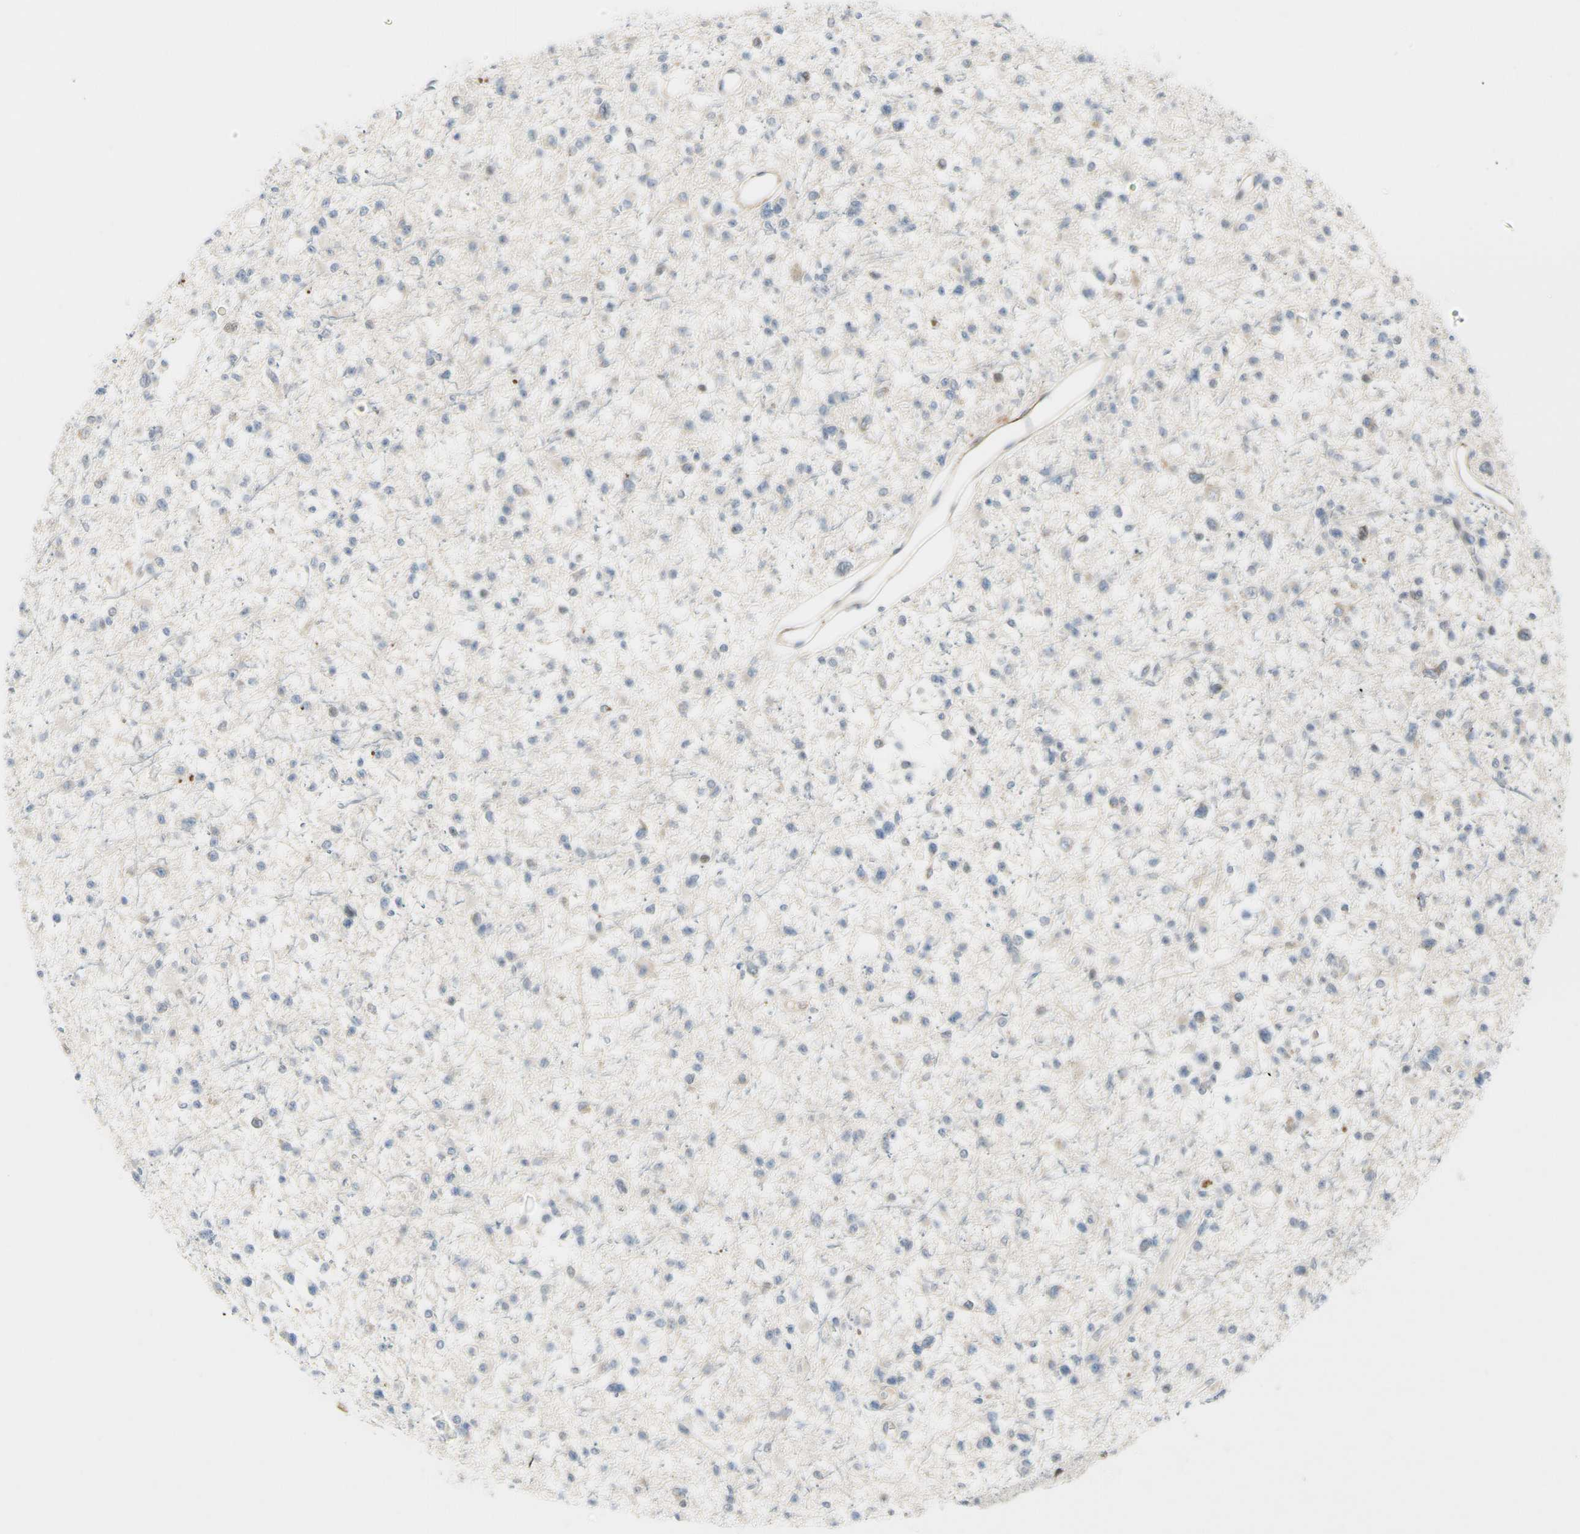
{"staining": {"intensity": "weak", "quantity": "<25%", "location": "cytoplasmic/membranous"}, "tissue": "glioma", "cell_type": "Tumor cells", "image_type": "cancer", "snomed": [{"axis": "morphology", "description": "Glioma, malignant, Low grade"}, {"axis": "topography", "description": "Brain"}], "caption": "IHC photomicrograph of neoplastic tissue: human low-grade glioma (malignant) stained with DAB displays no significant protein staining in tumor cells.", "gene": "NPDC1", "patient": {"sex": "female", "age": 22}}